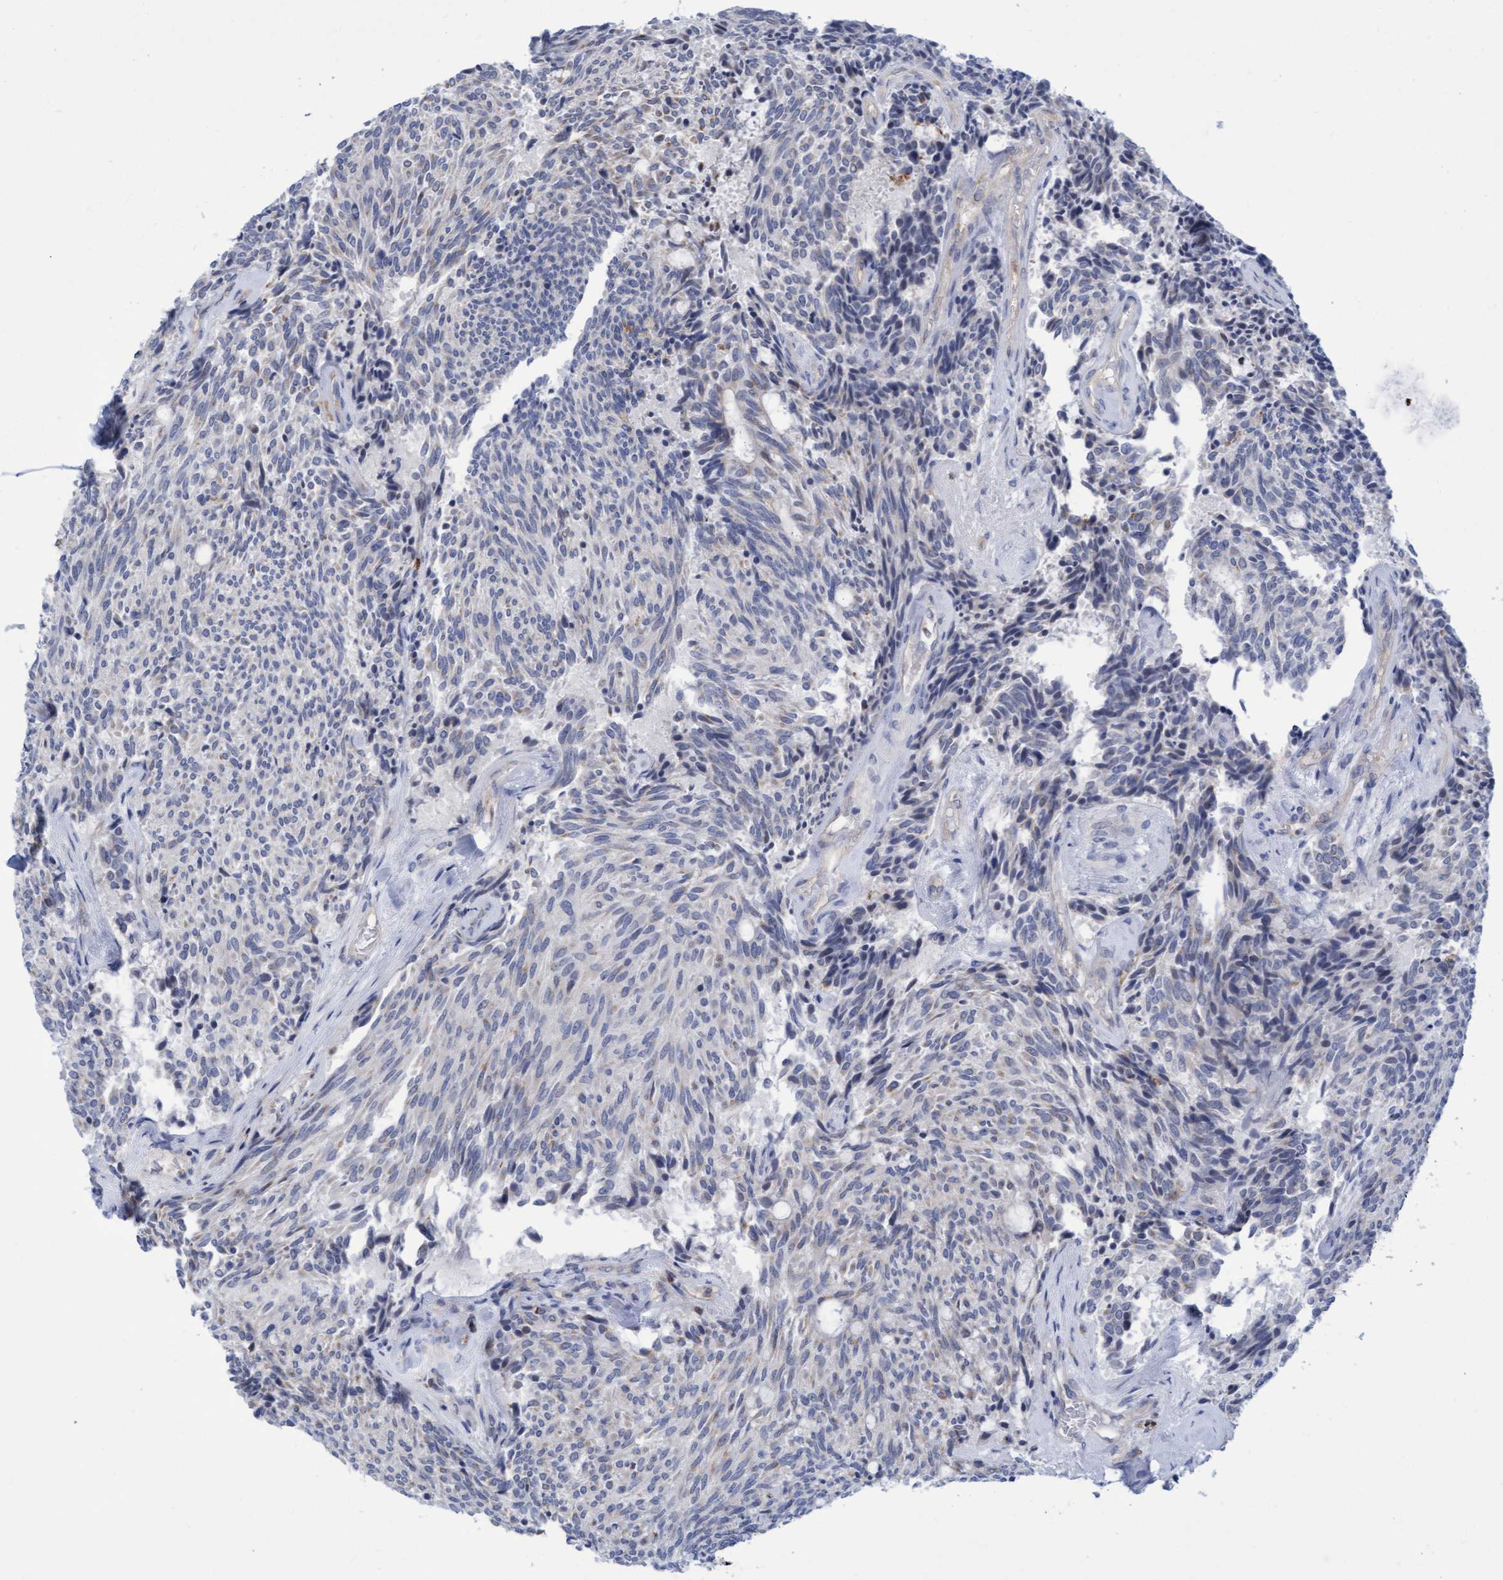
{"staining": {"intensity": "negative", "quantity": "none", "location": "none"}, "tissue": "carcinoid", "cell_type": "Tumor cells", "image_type": "cancer", "snomed": [{"axis": "morphology", "description": "Carcinoid, malignant, NOS"}, {"axis": "topography", "description": "Pancreas"}], "caption": "Micrograph shows no significant protein expression in tumor cells of carcinoid.", "gene": "FNBP1", "patient": {"sex": "female", "age": 54}}